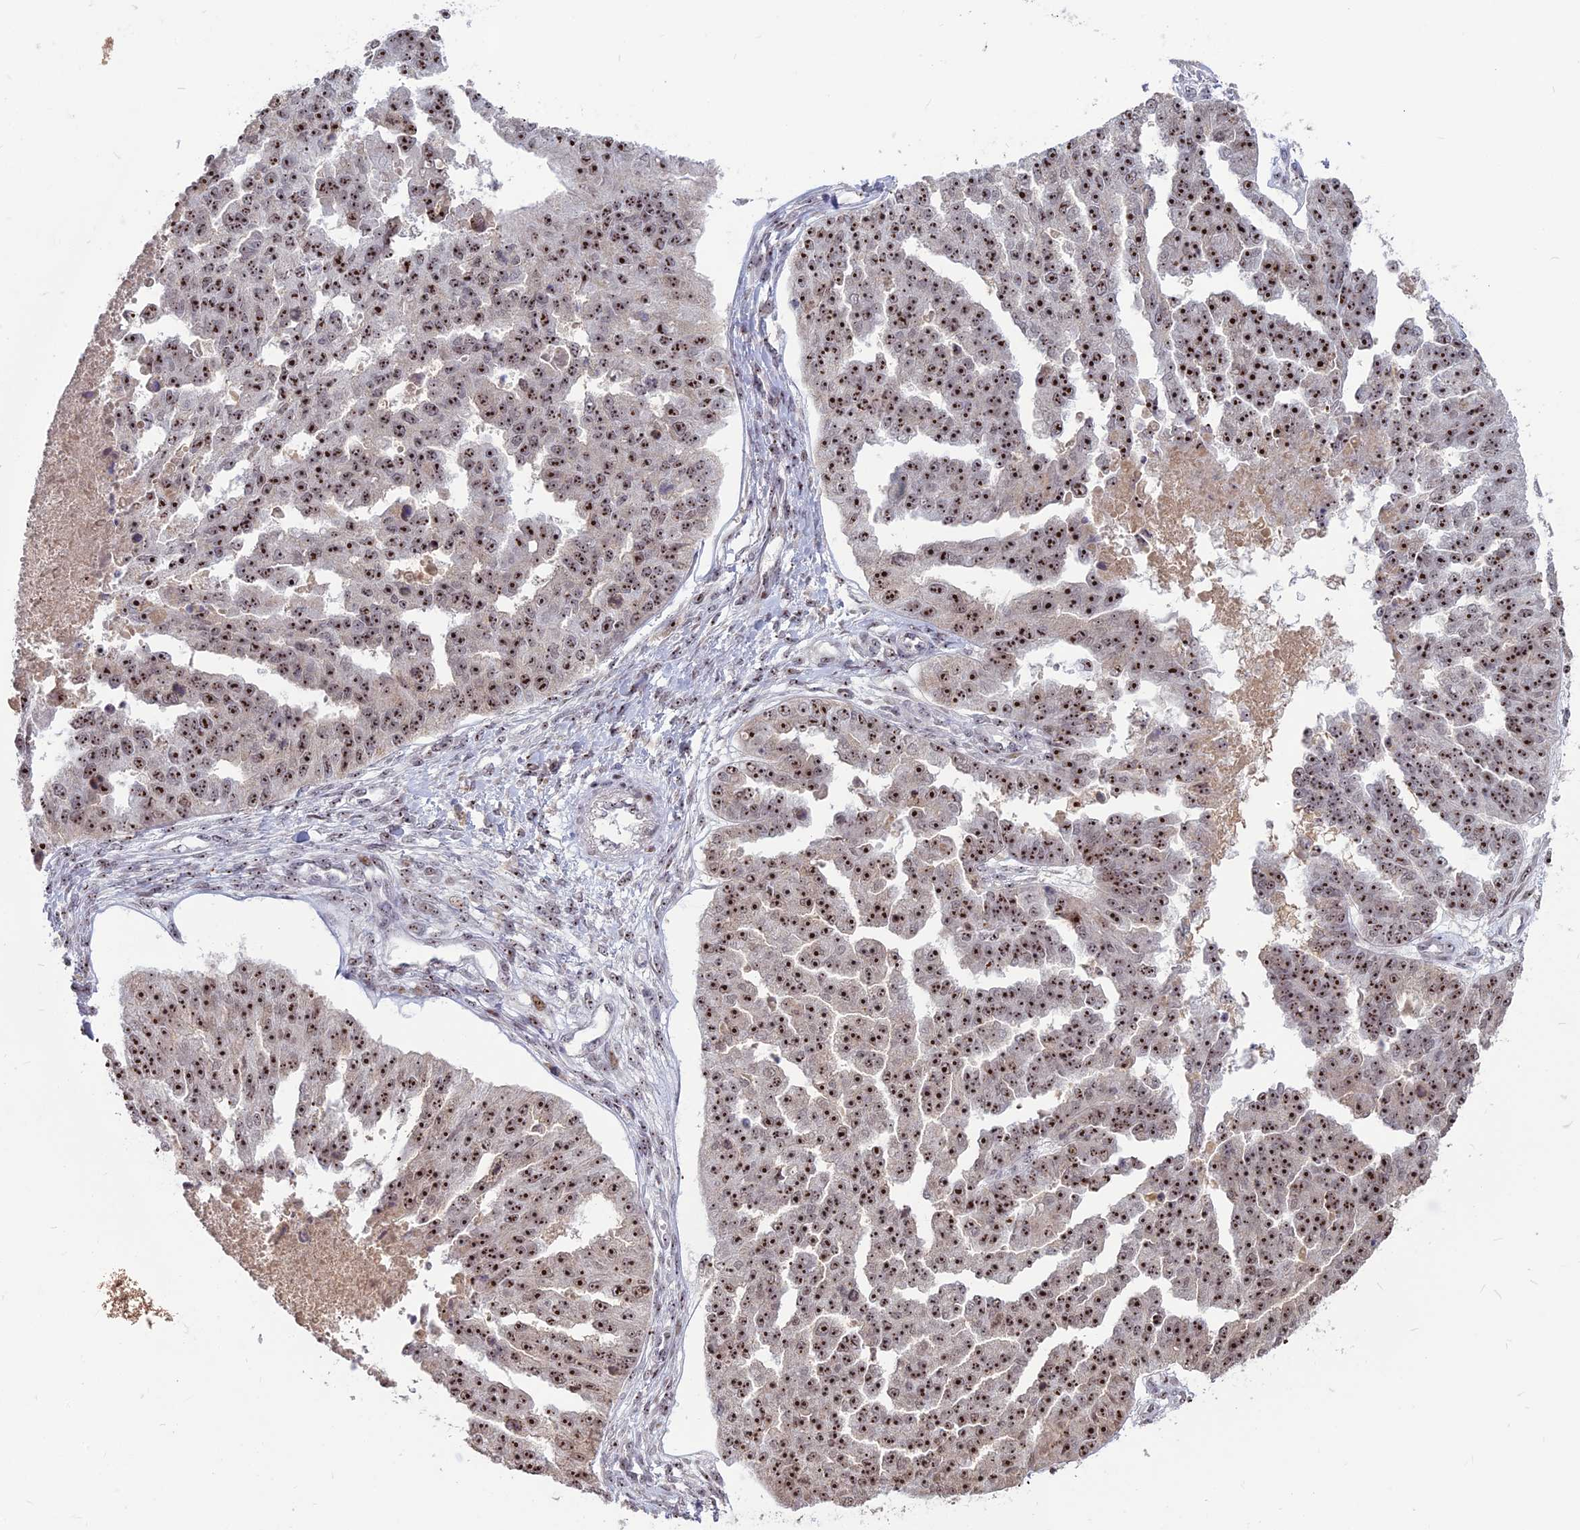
{"staining": {"intensity": "strong", "quantity": ">75%", "location": "nuclear"}, "tissue": "ovarian cancer", "cell_type": "Tumor cells", "image_type": "cancer", "snomed": [{"axis": "morphology", "description": "Cystadenocarcinoma, serous, NOS"}, {"axis": "topography", "description": "Ovary"}], "caption": "This histopathology image exhibits IHC staining of human ovarian cancer, with high strong nuclear expression in approximately >75% of tumor cells.", "gene": "FAM131A", "patient": {"sex": "female", "age": 58}}